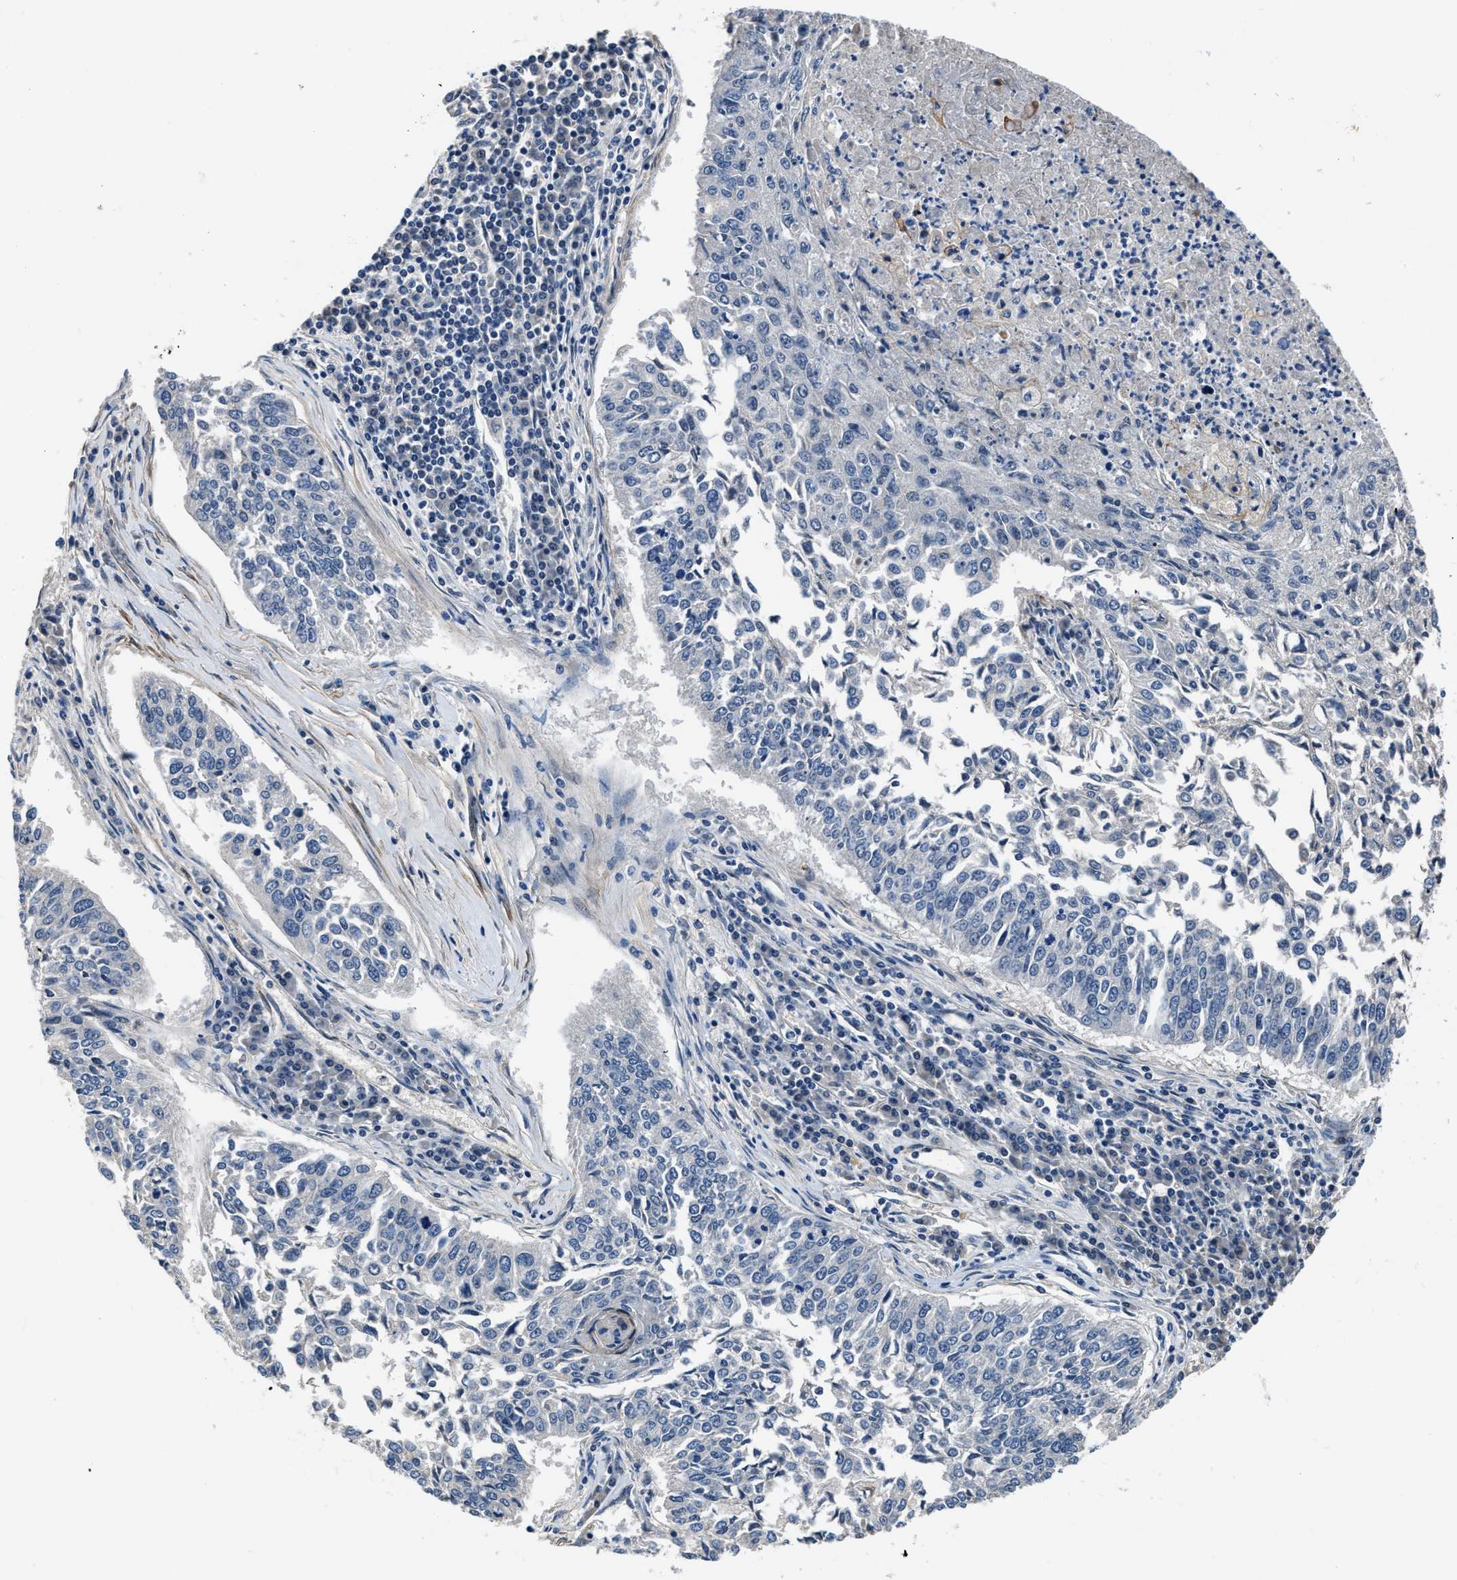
{"staining": {"intensity": "negative", "quantity": "none", "location": "none"}, "tissue": "lung cancer", "cell_type": "Tumor cells", "image_type": "cancer", "snomed": [{"axis": "morphology", "description": "Normal tissue, NOS"}, {"axis": "morphology", "description": "Squamous cell carcinoma, NOS"}, {"axis": "topography", "description": "Cartilage tissue"}, {"axis": "topography", "description": "Bronchus"}, {"axis": "topography", "description": "Lung"}], "caption": "This micrograph is of lung squamous cell carcinoma stained with IHC to label a protein in brown with the nuclei are counter-stained blue. There is no expression in tumor cells.", "gene": "LANCL2", "patient": {"sex": "female", "age": 49}}